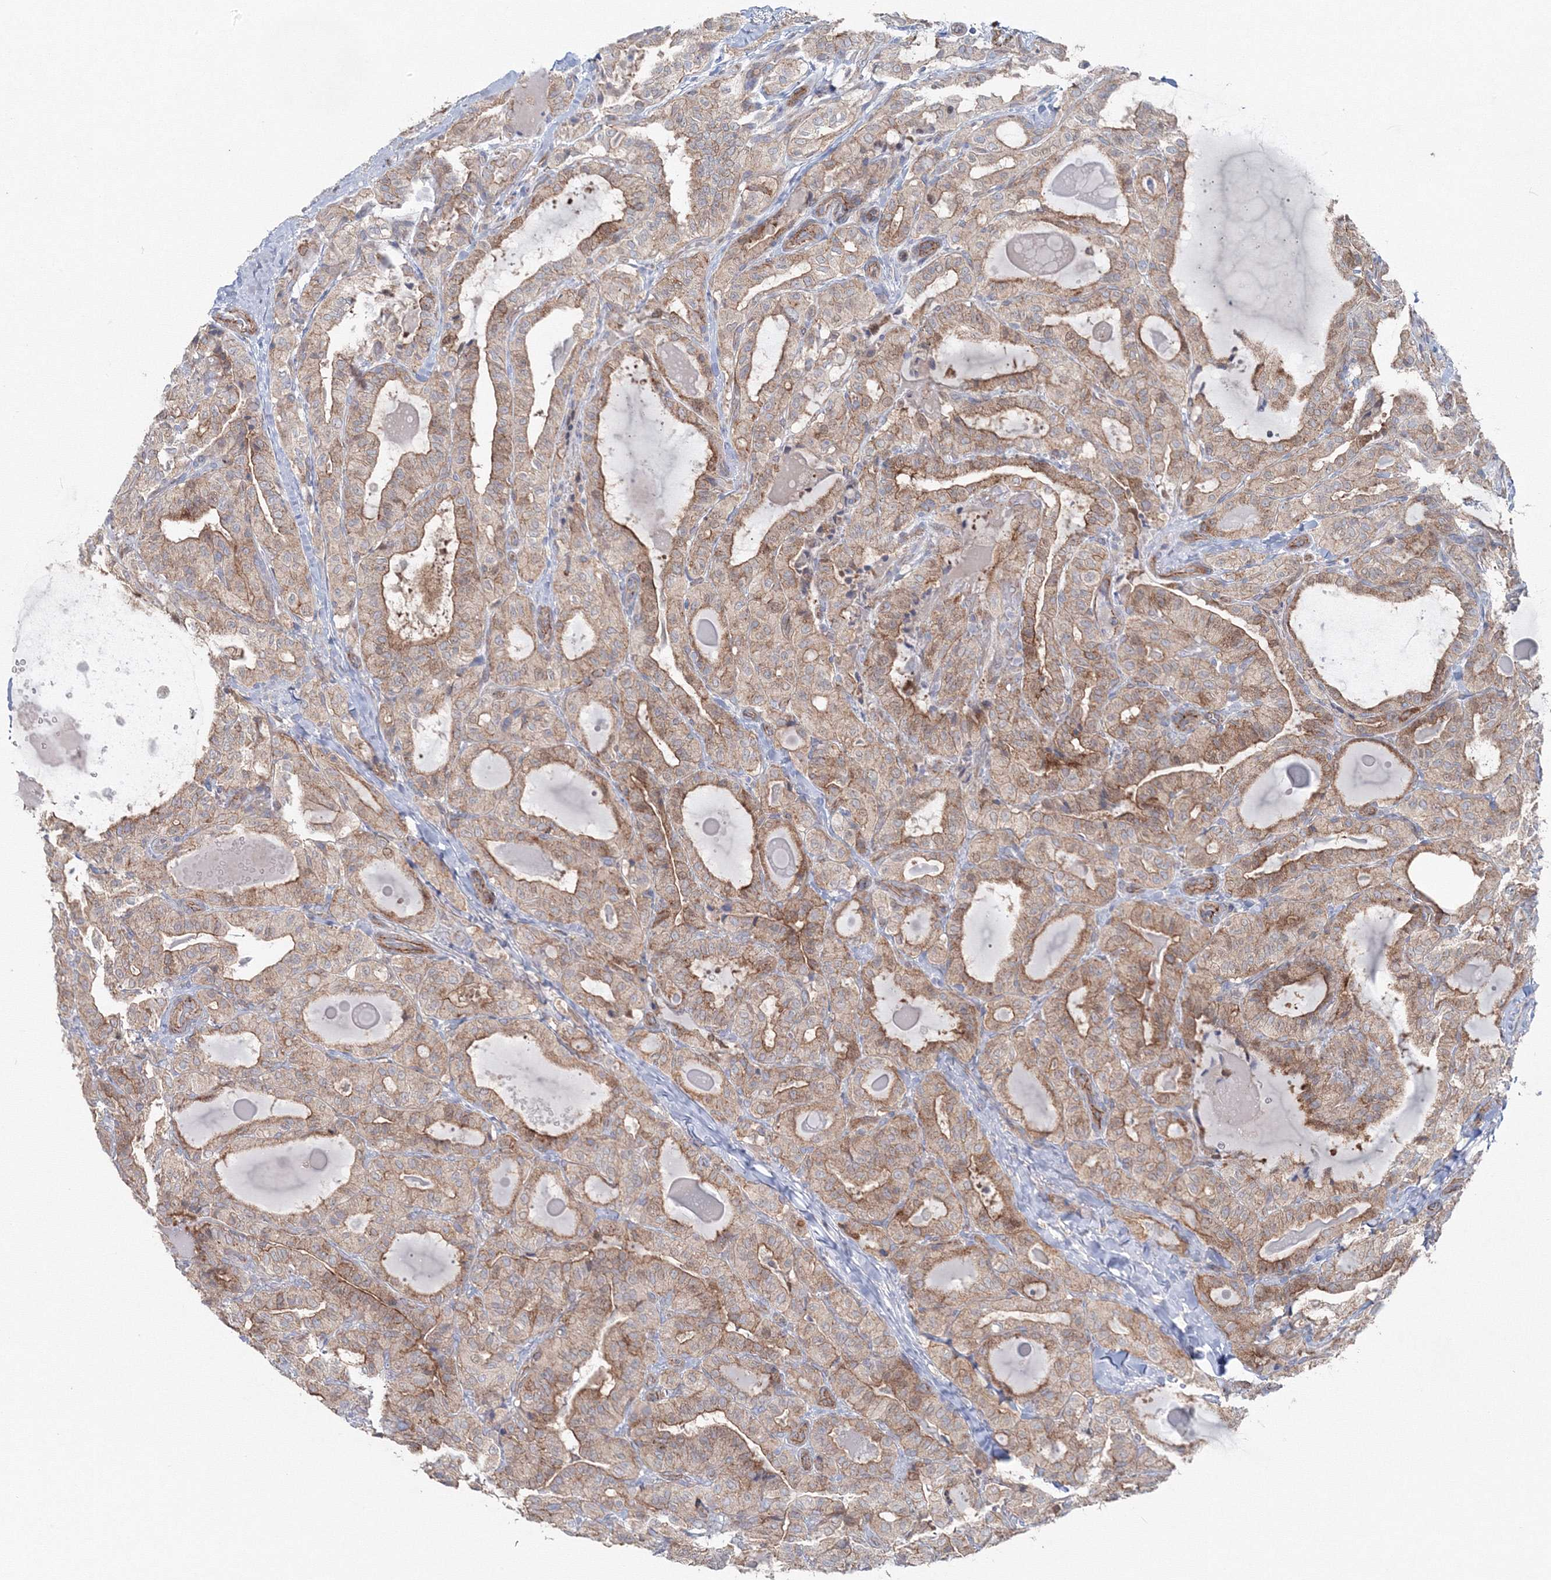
{"staining": {"intensity": "moderate", "quantity": ">75%", "location": "cytoplasmic/membranous"}, "tissue": "thyroid cancer", "cell_type": "Tumor cells", "image_type": "cancer", "snomed": [{"axis": "morphology", "description": "Papillary adenocarcinoma, NOS"}, {"axis": "topography", "description": "Thyroid gland"}], "caption": "High-power microscopy captured an immunohistochemistry photomicrograph of thyroid papillary adenocarcinoma, revealing moderate cytoplasmic/membranous positivity in approximately >75% of tumor cells.", "gene": "GGA2", "patient": {"sex": "male", "age": 77}}